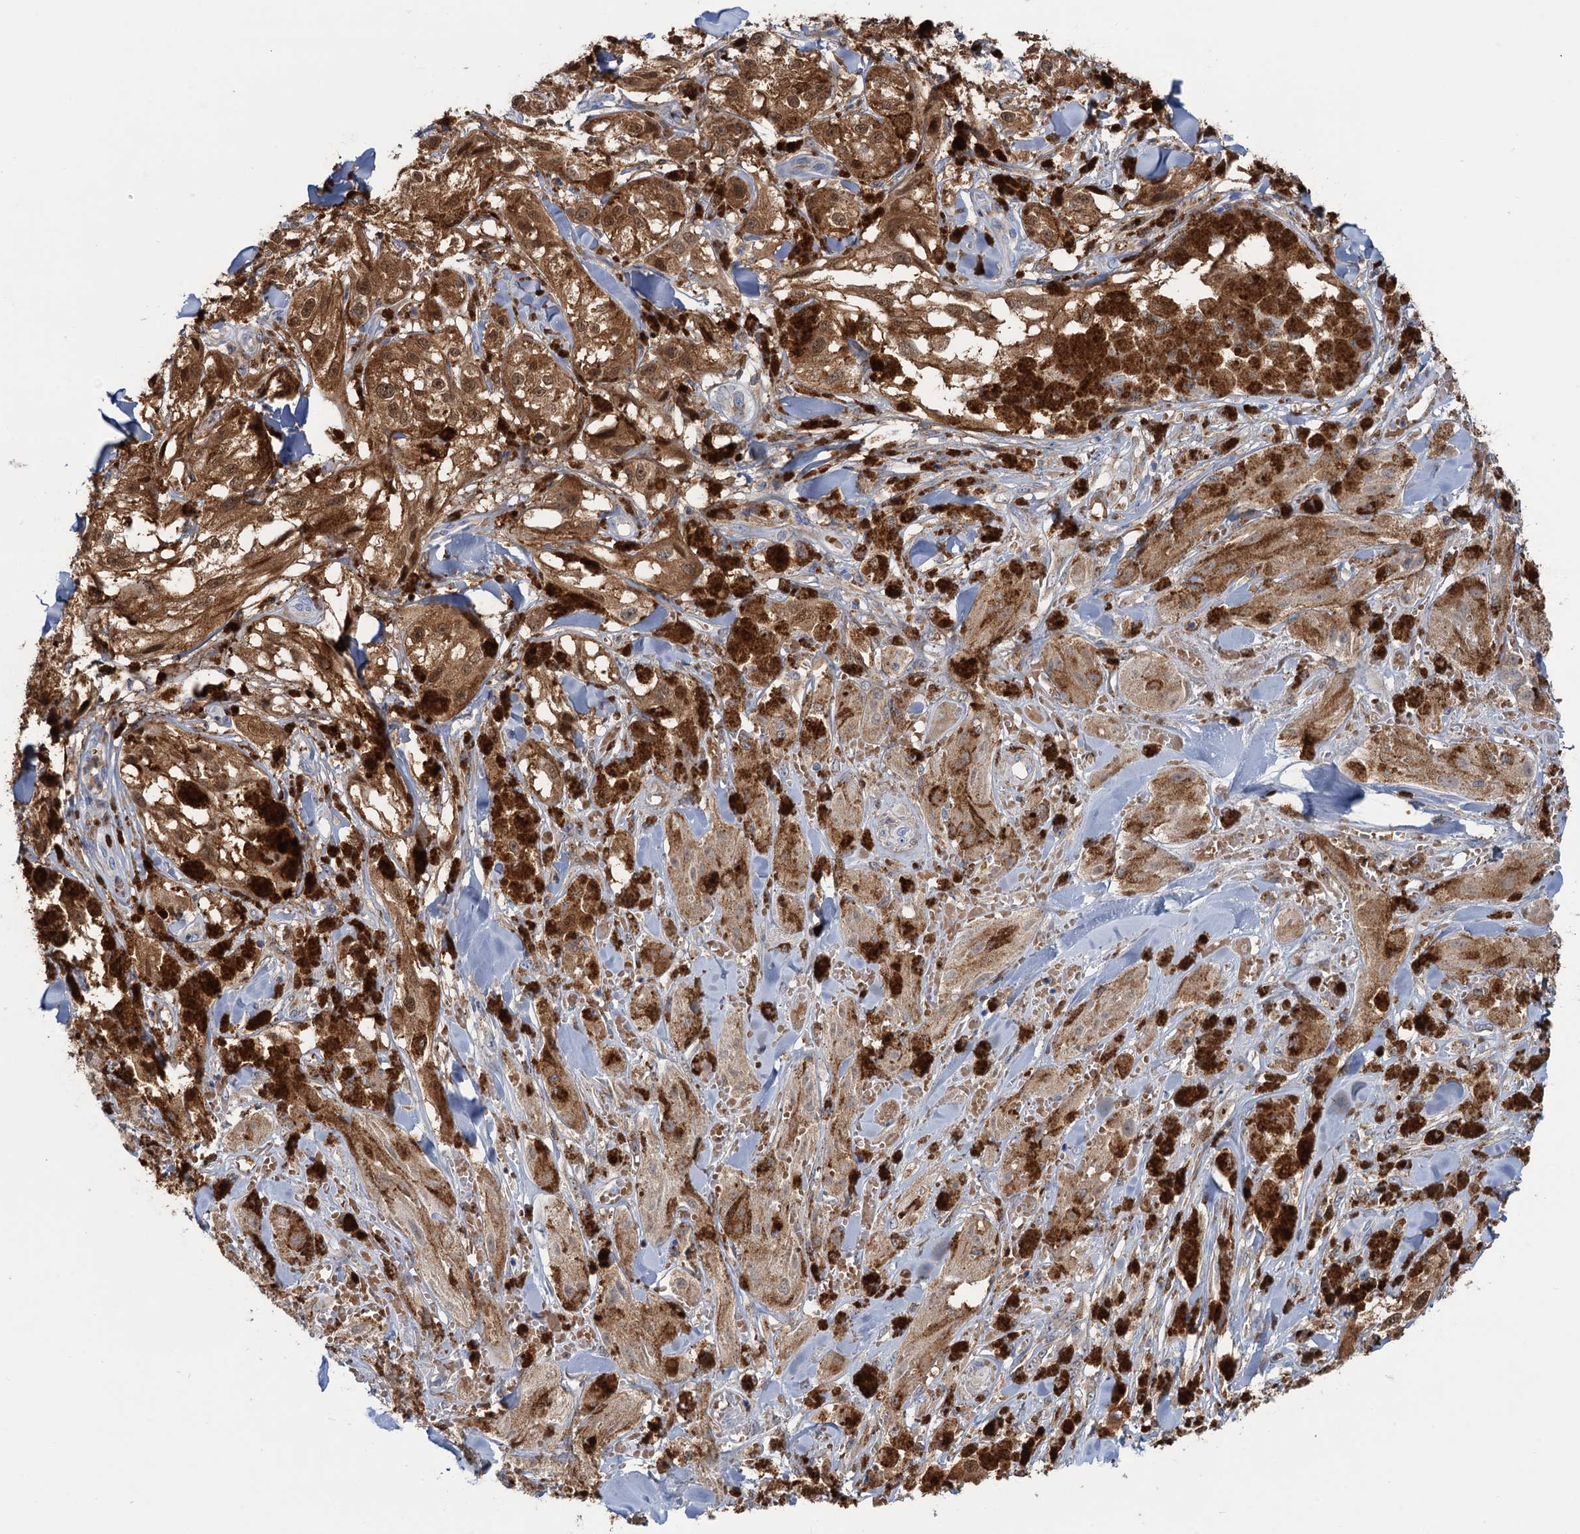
{"staining": {"intensity": "moderate", "quantity": ">75%", "location": "cytoplasmic/membranous,nuclear"}, "tissue": "melanoma", "cell_type": "Tumor cells", "image_type": "cancer", "snomed": [{"axis": "morphology", "description": "Malignant melanoma, NOS"}, {"axis": "topography", "description": "Skin"}], "caption": "Protein expression analysis of human melanoma reveals moderate cytoplasmic/membranous and nuclear expression in about >75% of tumor cells.", "gene": "FAH", "patient": {"sex": "male", "age": 88}}